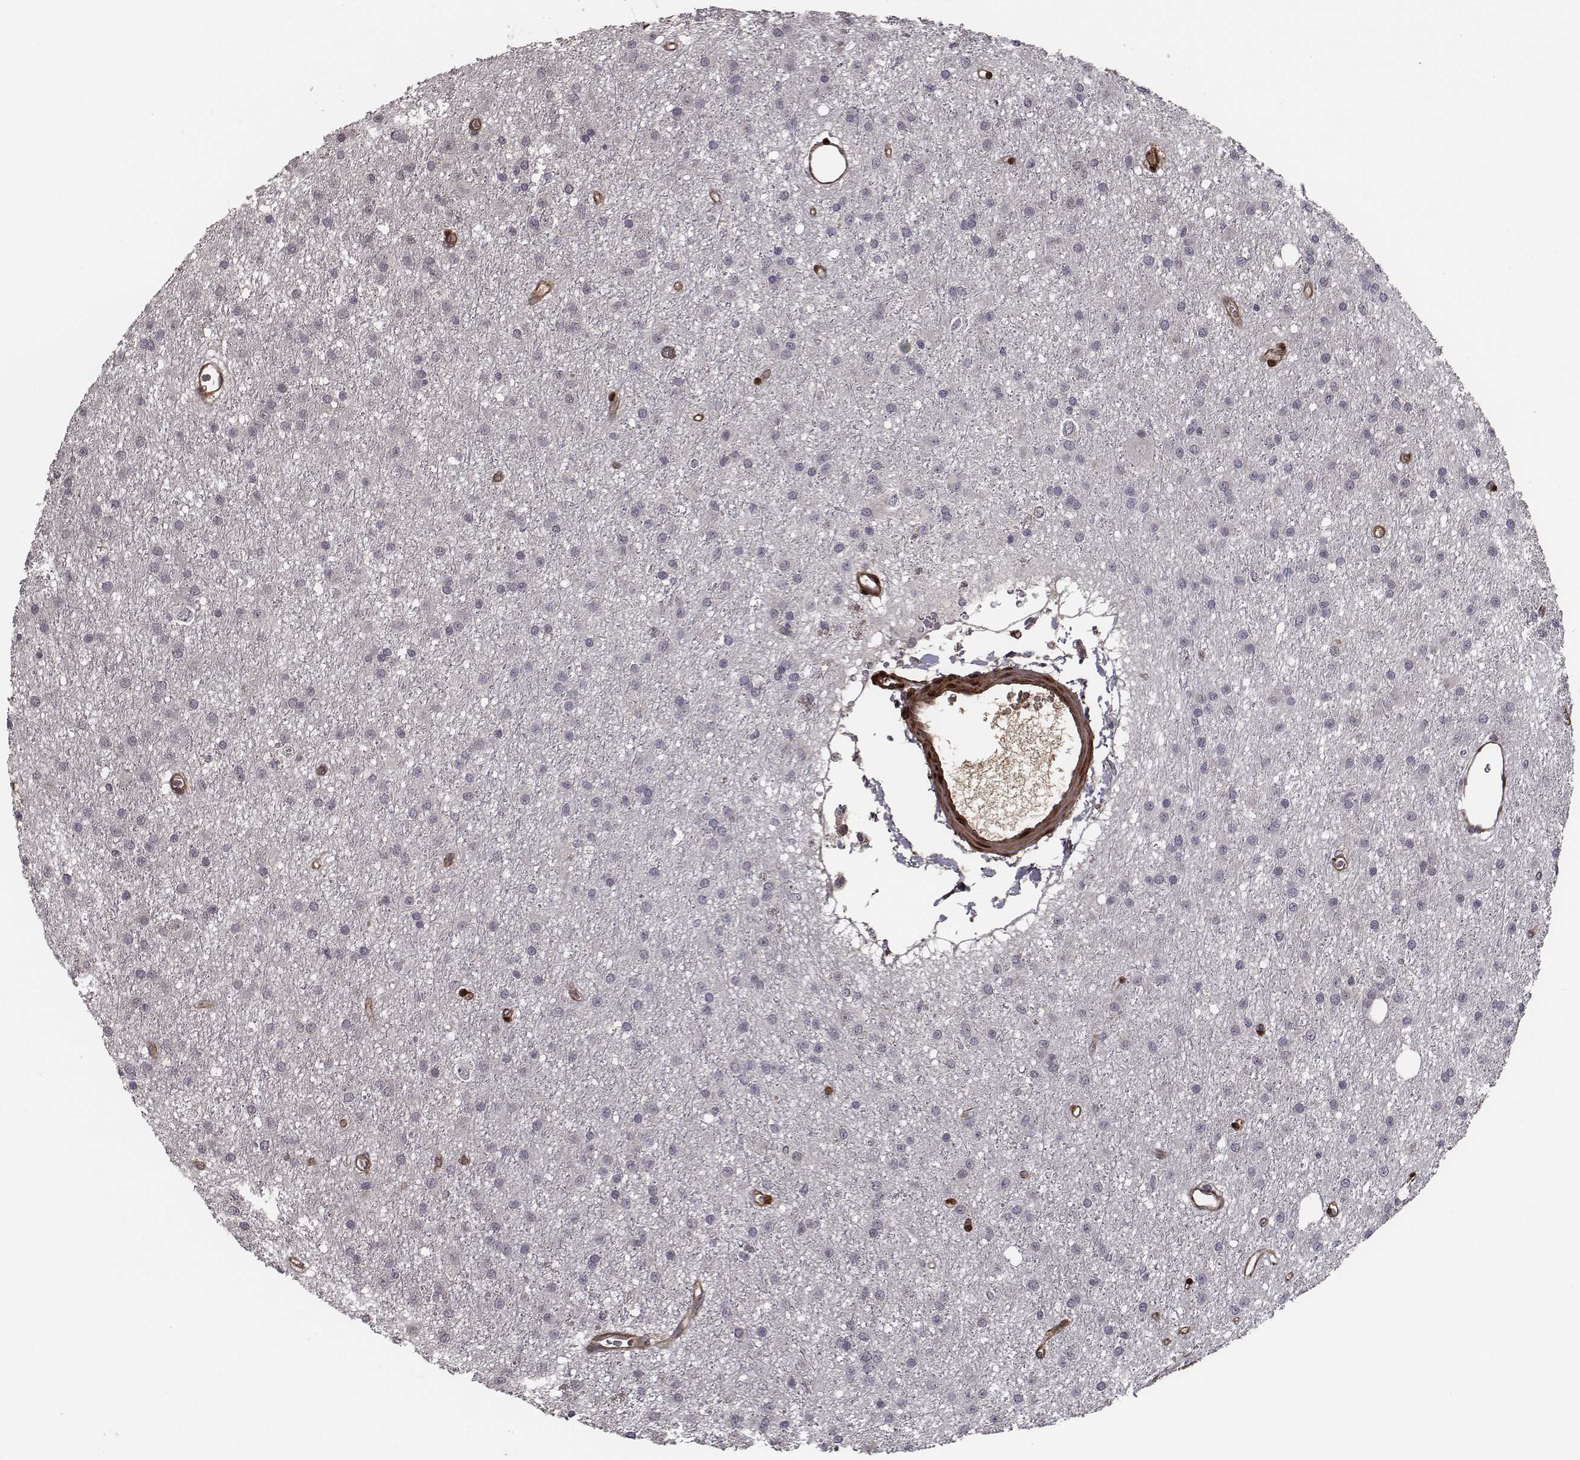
{"staining": {"intensity": "negative", "quantity": "none", "location": "none"}, "tissue": "glioma", "cell_type": "Tumor cells", "image_type": "cancer", "snomed": [{"axis": "morphology", "description": "Glioma, malignant, Low grade"}, {"axis": "topography", "description": "Brain"}], "caption": "High power microscopy histopathology image of an IHC image of glioma, revealing no significant expression in tumor cells.", "gene": "ISYNA1", "patient": {"sex": "male", "age": 27}}